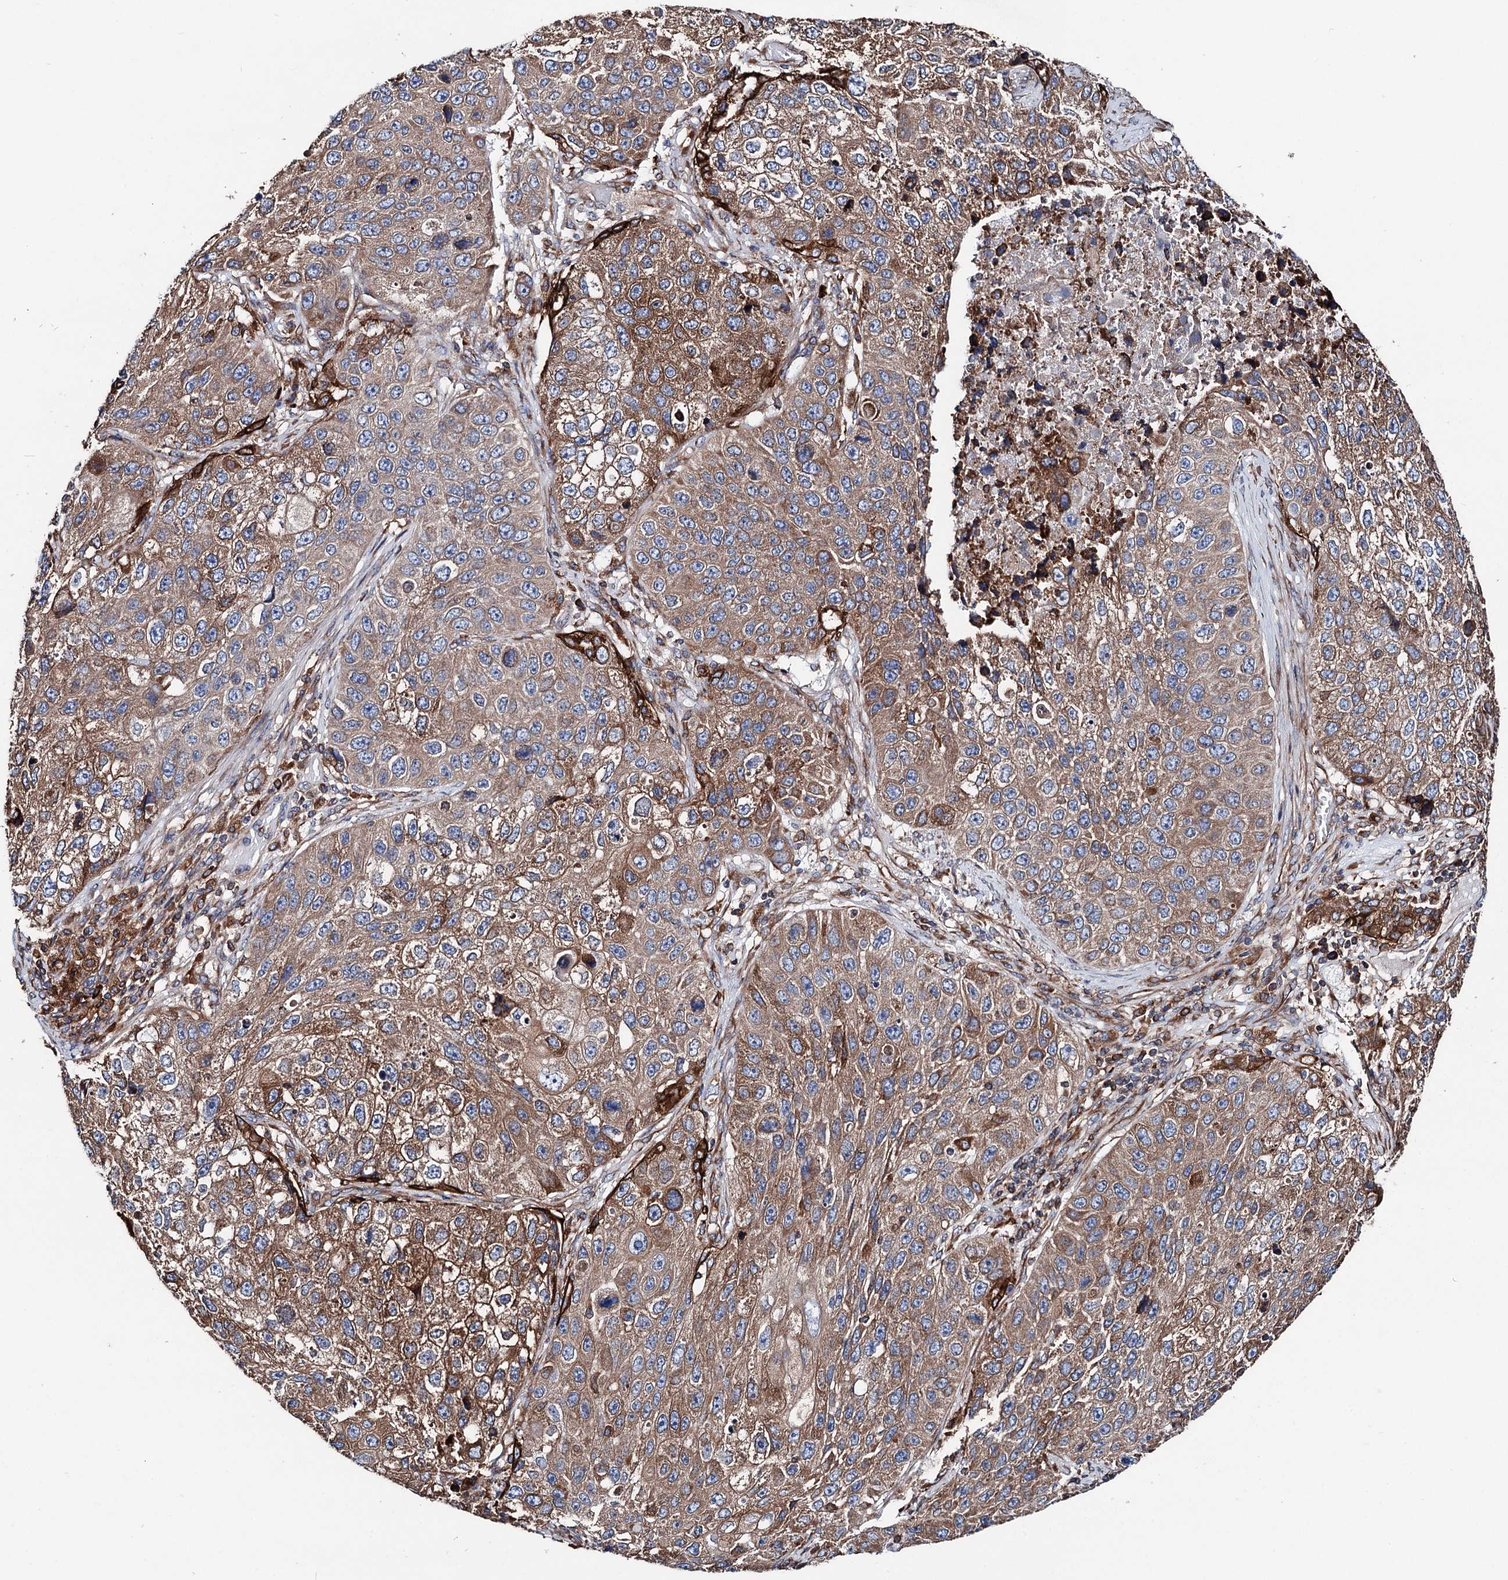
{"staining": {"intensity": "moderate", "quantity": ">75%", "location": "cytoplasmic/membranous"}, "tissue": "lung cancer", "cell_type": "Tumor cells", "image_type": "cancer", "snomed": [{"axis": "morphology", "description": "Squamous cell carcinoma, NOS"}, {"axis": "topography", "description": "Lung"}], "caption": "Squamous cell carcinoma (lung) was stained to show a protein in brown. There is medium levels of moderate cytoplasmic/membranous positivity in about >75% of tumor cells. Immunohistochemistry (ihc) stains the protein of interest in brown and the nuclei are stained blue.", "gene": "ERP29", "patient": {"sex": "male", "age": 61}}